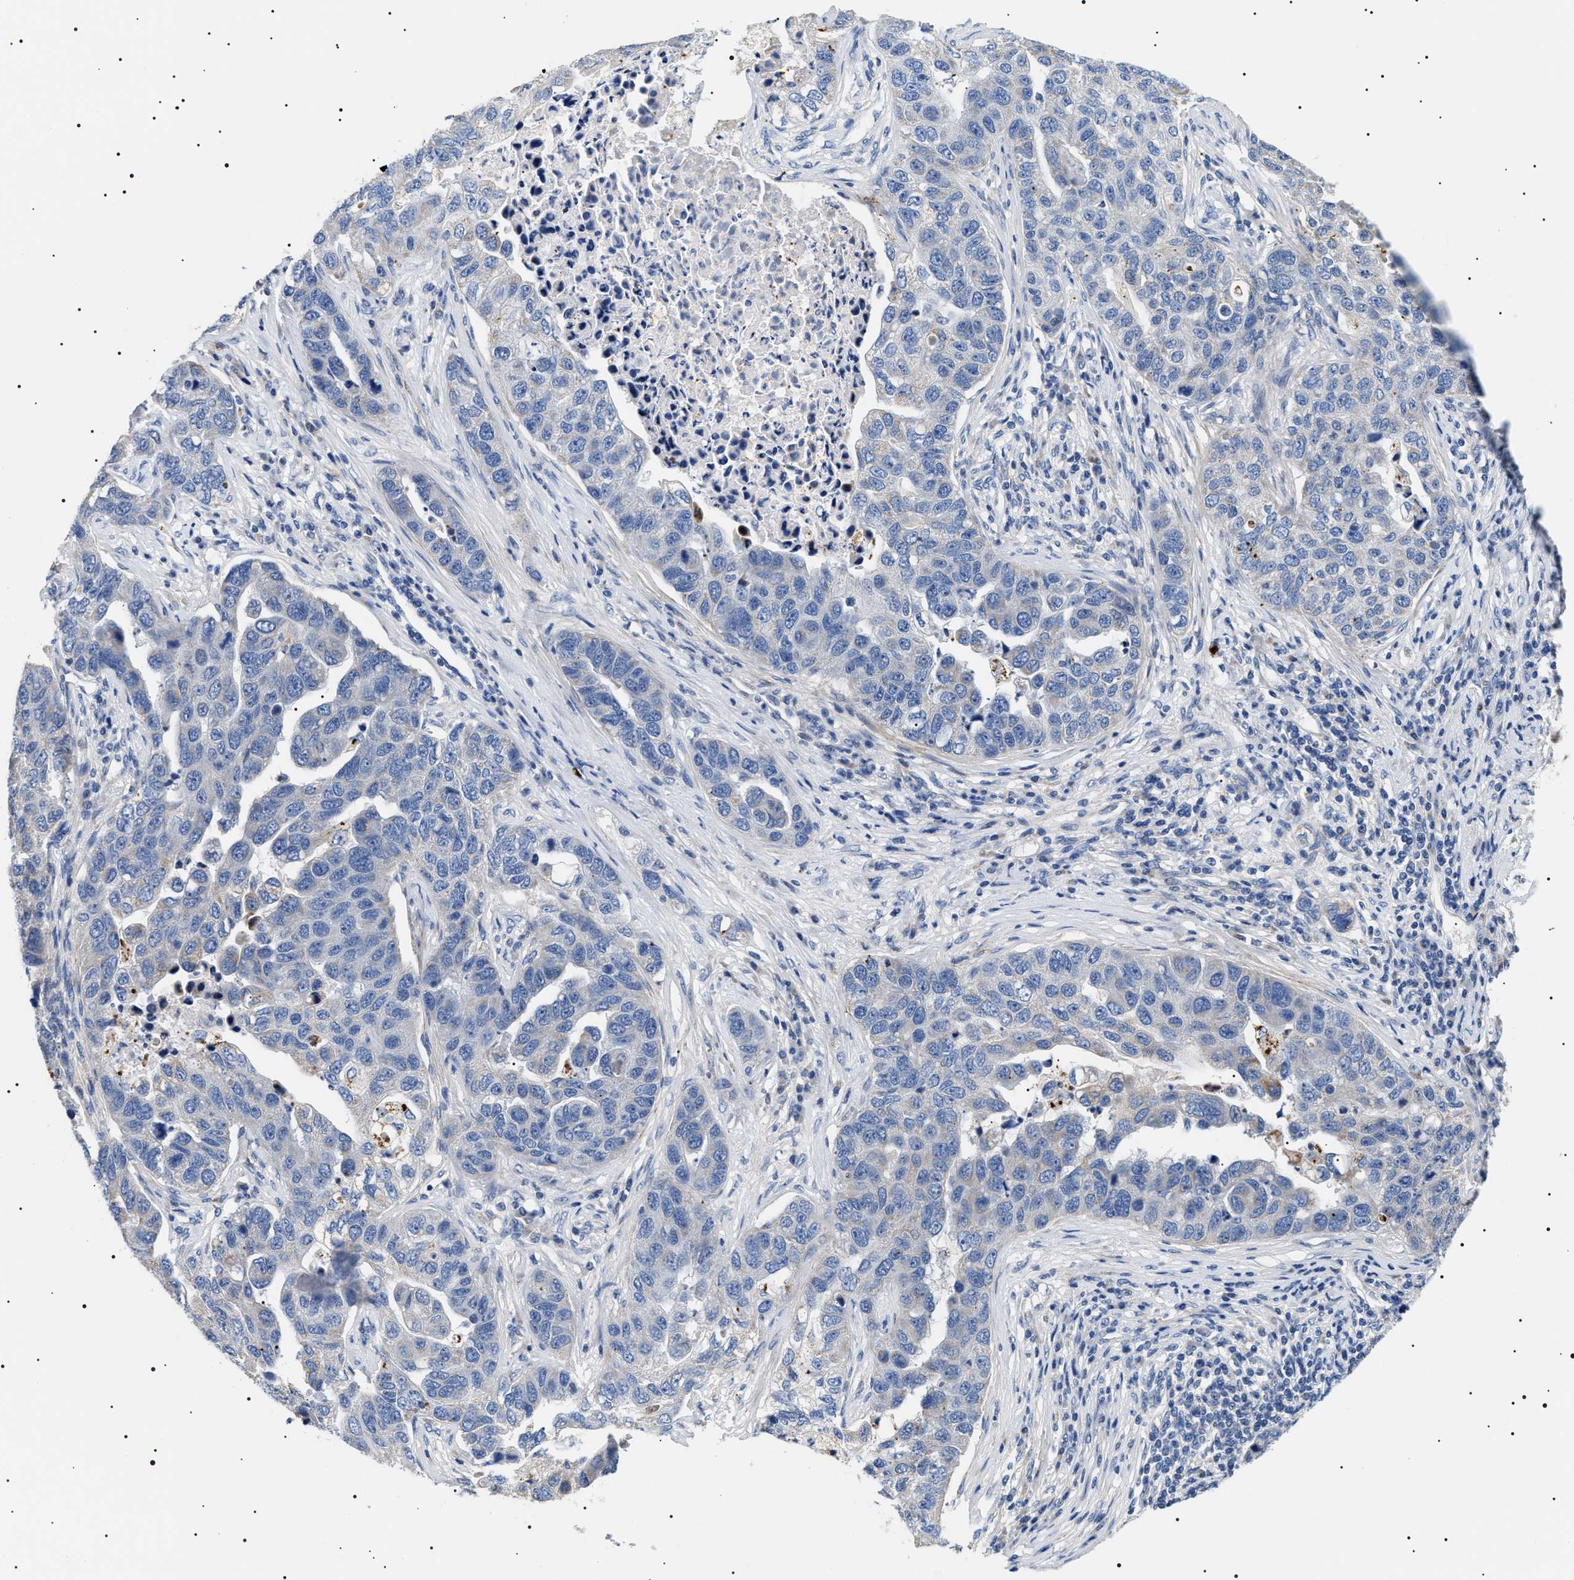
{"staining": {"intensity": "negative", "quantity": "none", "location": "none"}, "tissue": "pancreatic cancer", "cell_type": "Tumor cells", "image_type": "cancer", "snomed": [{"axis": "morphology", "description": "Adenocarcinoma, NOS"}, {"axis": "topography", "description": "Pancreas"}], "caption": "Immunohistochemistry (IHC) of human adenocarcinoma (pancreatic) displays no expression in tumor cells.", "gene": "TMEM222", "patient": {"sex": "female", "age": 61}}